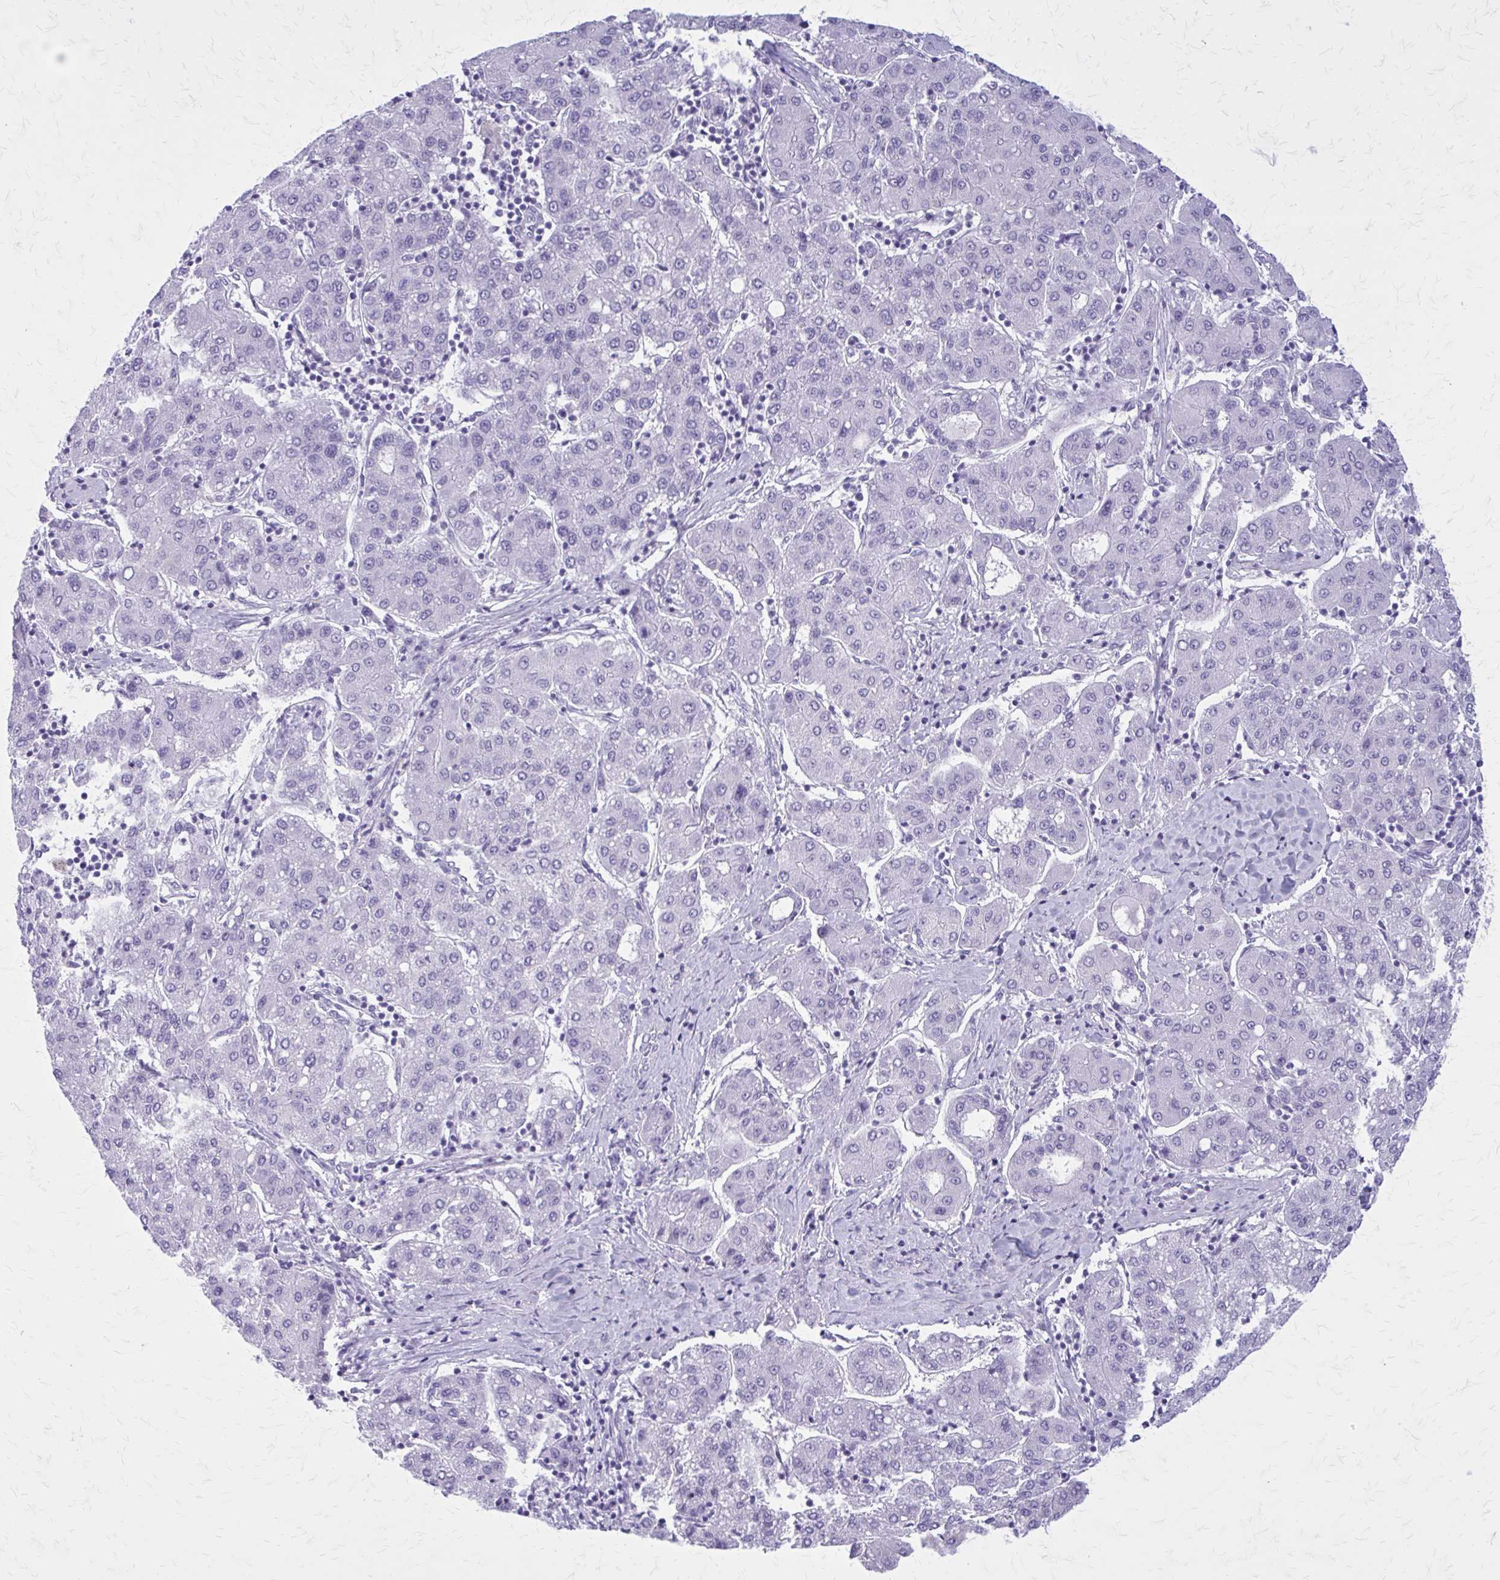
{"staining": {"intensity": "negative", "quantity": "none", "location": "none"}, "tissue": "liver cancer", "cell_type": "Tumor cells", "image_type": "cancer", "snomed": [{"axis": "morphology", "description": "Carcinoma, Hepatocellular, NOS"}, {"axis": "topography", "description": "Liver"}], "caption": "A histopathology image of liver hepatocellular carcinoma stained for a protein exhibits no brown staining in tumor cells.", "gene": "GAD1", "patient": {"sex": "male", "age": 65}}